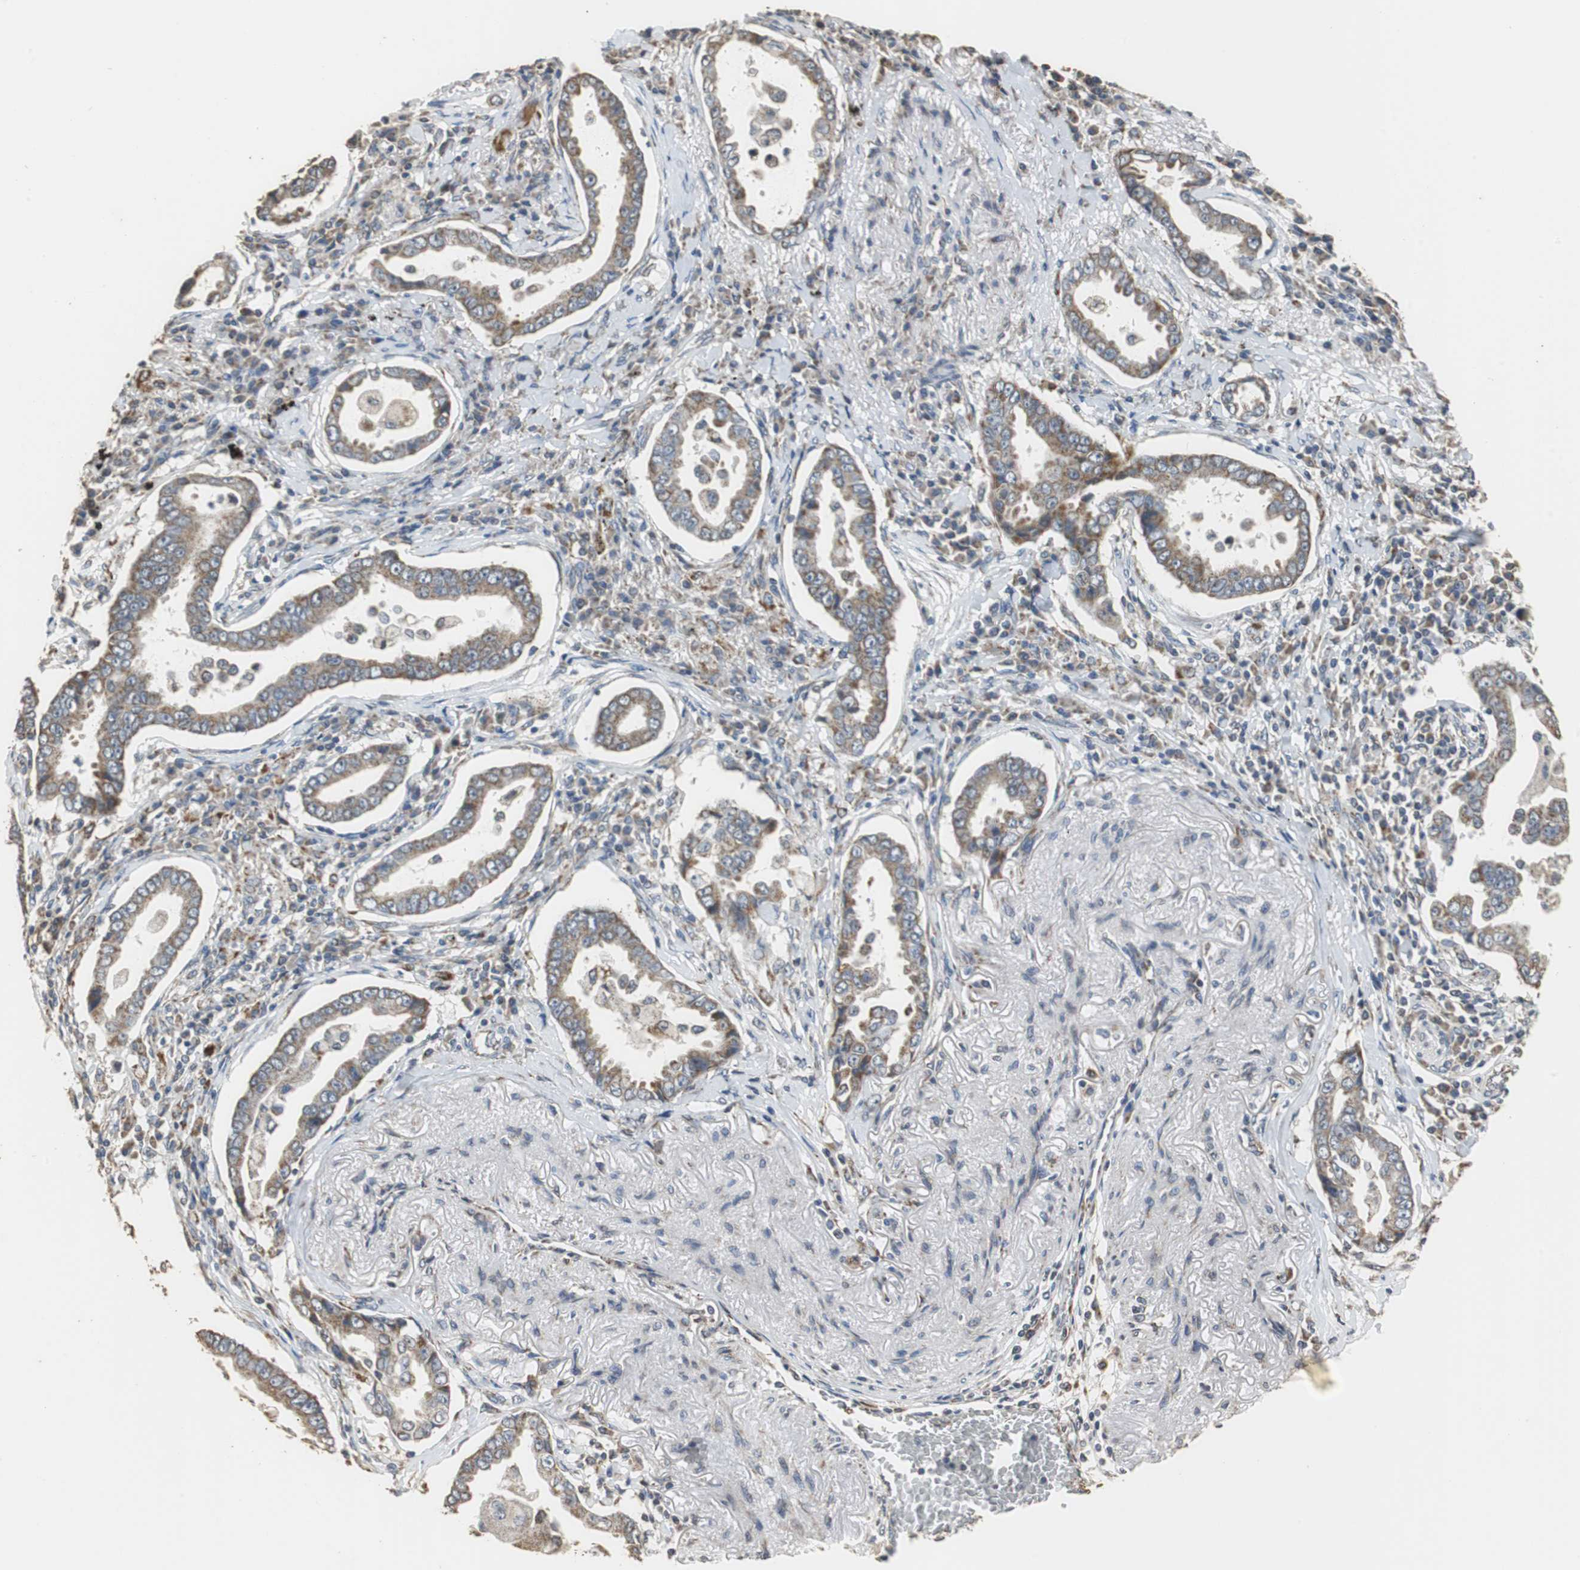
{"staining": {"intensity": "moderate", "quantity": ">75%", "location": "cytoplasmic/membranous"}, "tissue": "lung cancer", "cell_type": "Tumor cells", "image_type": "cancer", "snomed": [{"axis": "morphology", "description": "Normal tissue, NOS"}, {"axis": "morphology", "description": "Inflammation, NOS"}, {"axis": "morphology", "description": "Adenocarcinoma, NOS"}, {"axis": "topography", "description": "Lung"}], "caption": "Immunohistochemistry micrograph of neoplastic tissue: adenocarcinoma (lung) stained using immunohistochemistry demonstrates medium levels of moderate protein expression localized specifically in the cytoplasmic/membranous of tumor cells, appearing as a cytoplasmic/membranous brown color.", "gene": "HMGCL", "patient": {"sex": "female", "age": 64}}